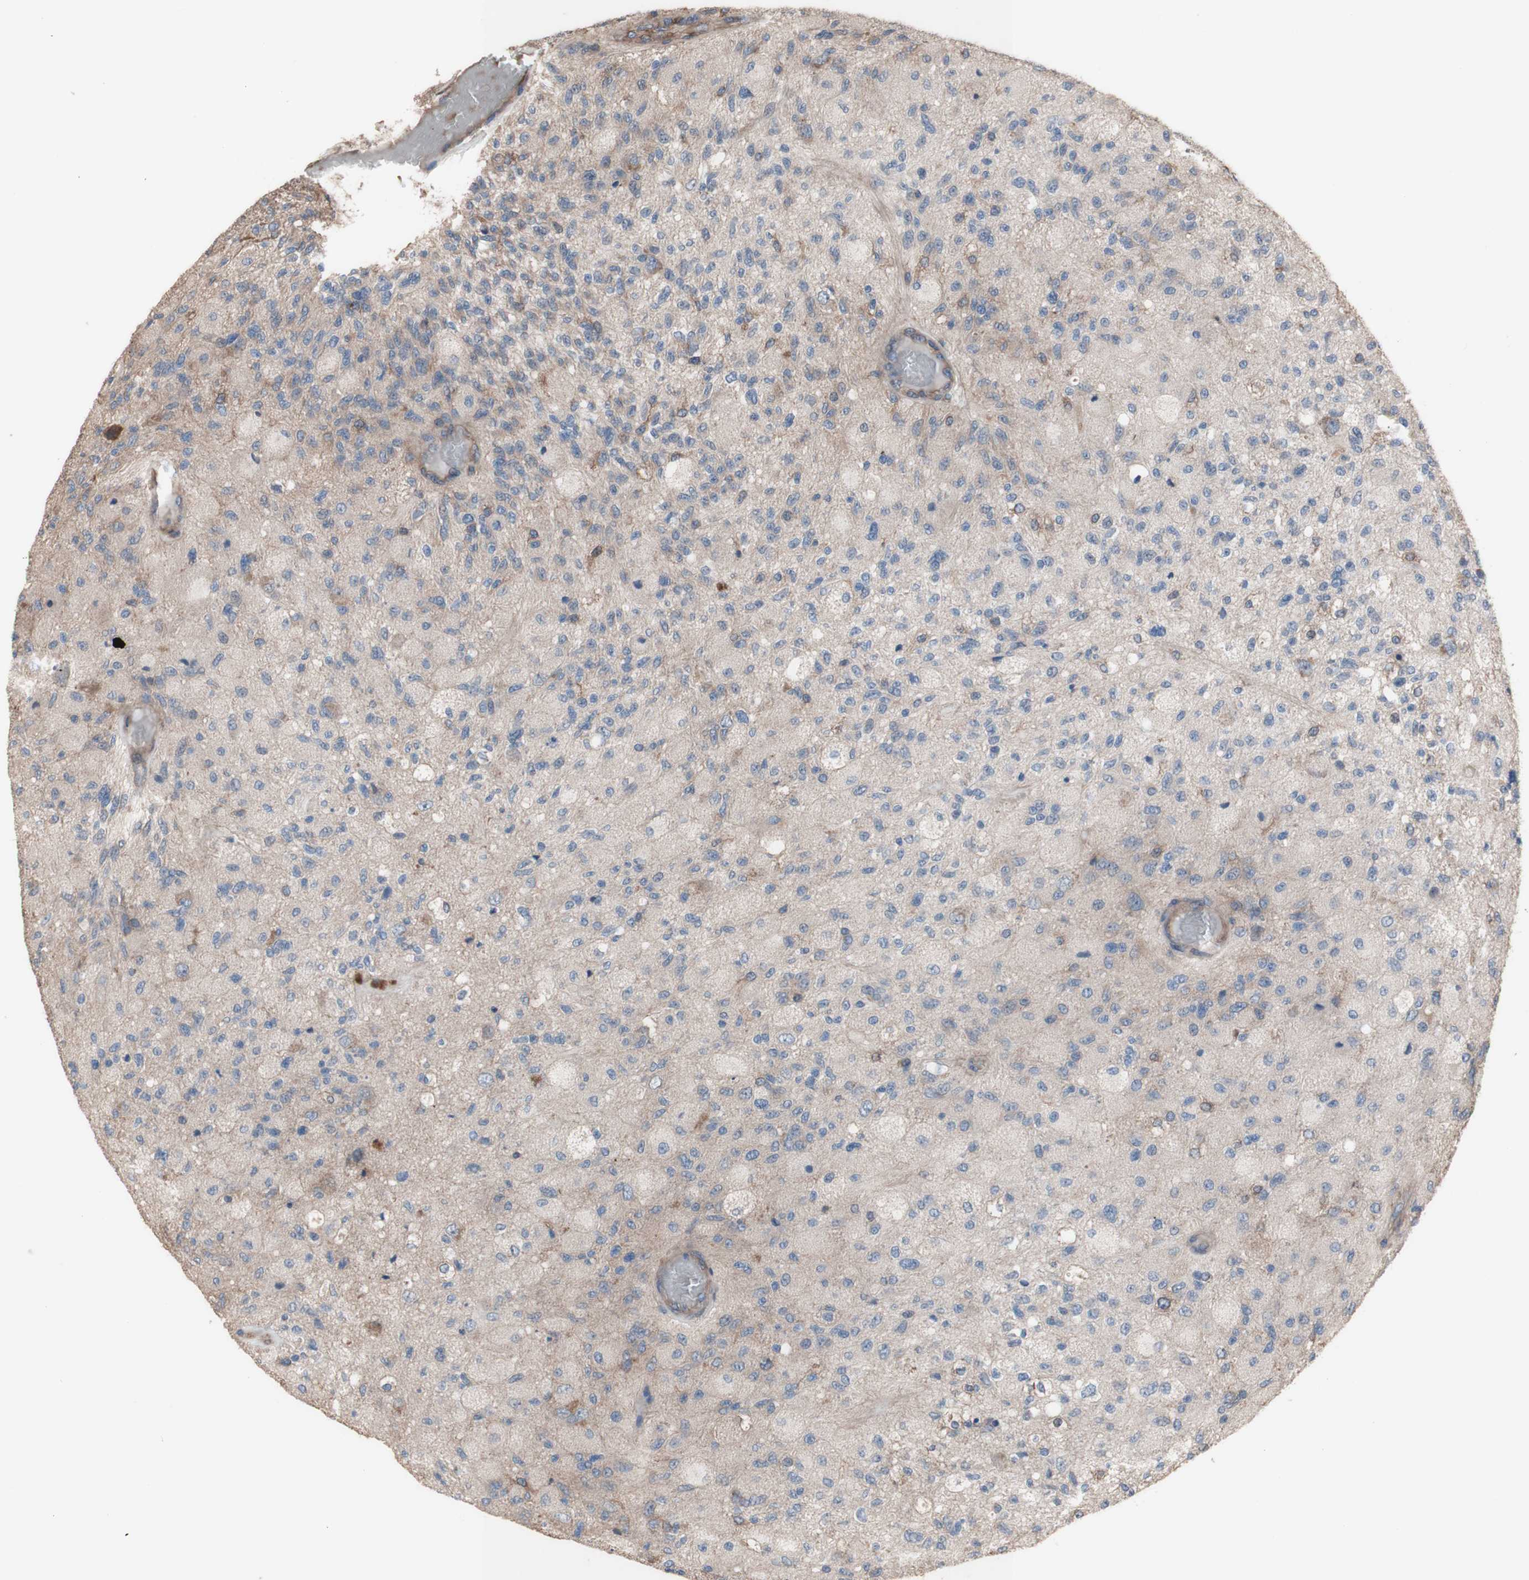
{"staining": {"intensity": "moderate", "quantity": "<25%", "location": "cytoplasmic/membranous"}, "tissue": "glioma", "cell_type": "Tumor cells", "image_type": "cancer", "snomed": [{"axis": "morphology", "description": "Normal tissue, NOS"}, {"axis": "morphology", "description": "Glioma, malignant, High grade"}, {"axis": "topography", "description": "Cerebral cortex"}], "caption": "Moderate cytoplasmic/membranous positivity for a protein is present in about <25% of tumor cells of glioma using immunohistochemistry.", "gene": "COPB1", "patient": {"sex": "male", "age": 77}}